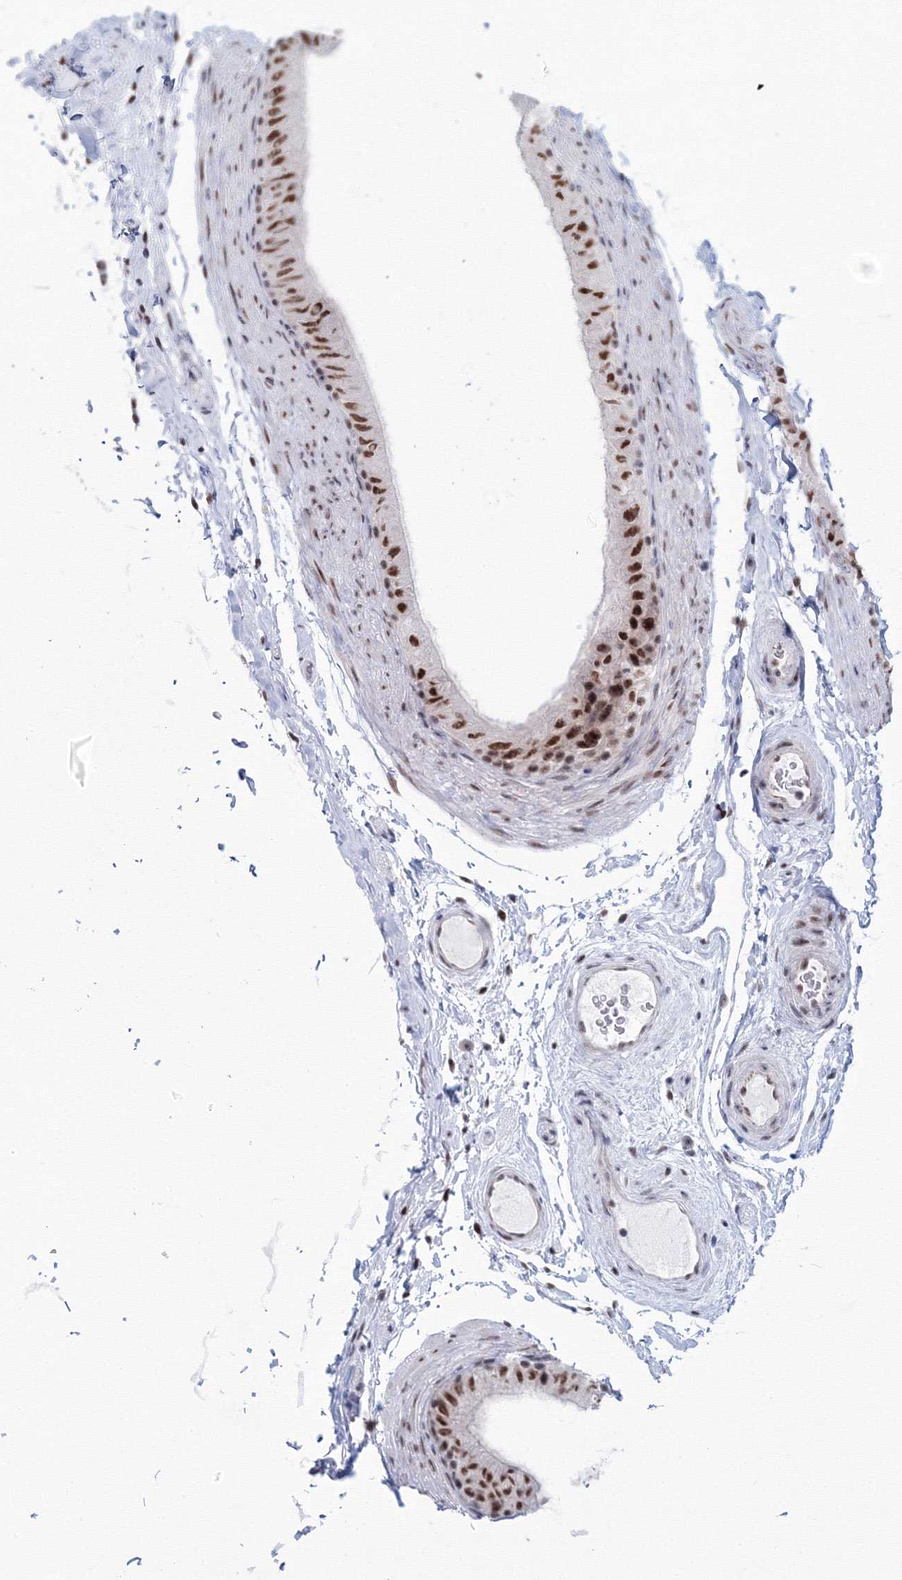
{"staining": {"intensity": "strong", "quantity": ">75%", "location": "nuclear"}, "tissue": "epididymis", "cell_type": "Glandular cells", "image_type": "normal", "snomed": [{"axis": "morphology", "description": "Normal tissue, NOS"}, {"axis": "topography", "description": "Epididymis"}], "caption": "DAB (3,3'-diaminobenzidine) immunohistochemical staining of benign human epididymis shows strong nuclear protein positivity in approximately >75% of glandular cells.", "gene": "SF3B6", "patient": {"sex": "male", "age": 49}}